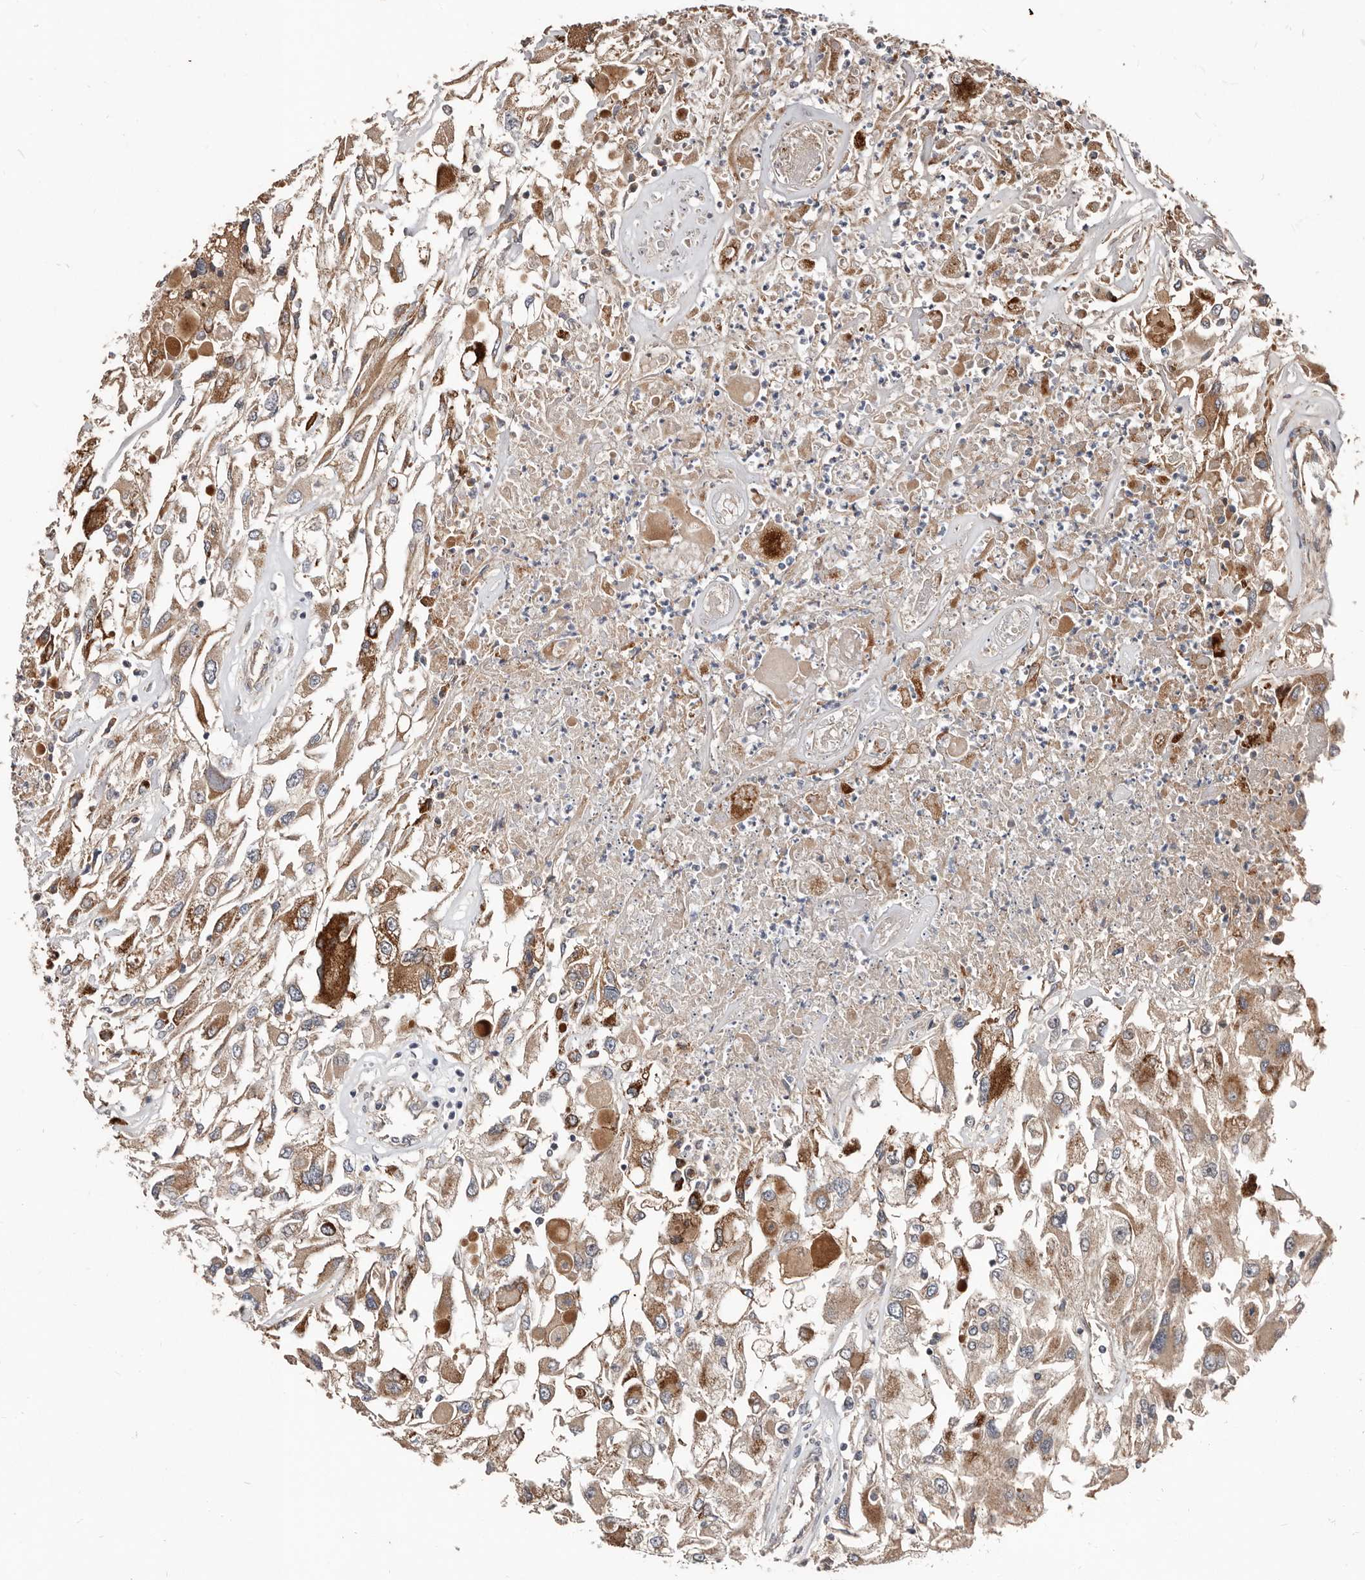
{"staining": {"intensity": "moderate", "quantity": ">75%", "location": "cytoplasmic/membranous"}, "tissue": "renal cancer", "cell_type": "Tumor cells", "image_type": "cancer", "snomed": [{"axis": "morphology", "description": "Adenocarcinoma, NOS"}, {"axis": "topography", "description": "Kidney"}], "caption": "Moderate cytoplasmic/membranous protein staining is identified in approximately >75% of tumor cells in adenocarcinoma (renal). (DAB (3,3'-diaminobenzidine) IHC with brightfield microscopy, high magnification).", "gene": "COG1", "patient": {"sex": "female", "age": 52}}